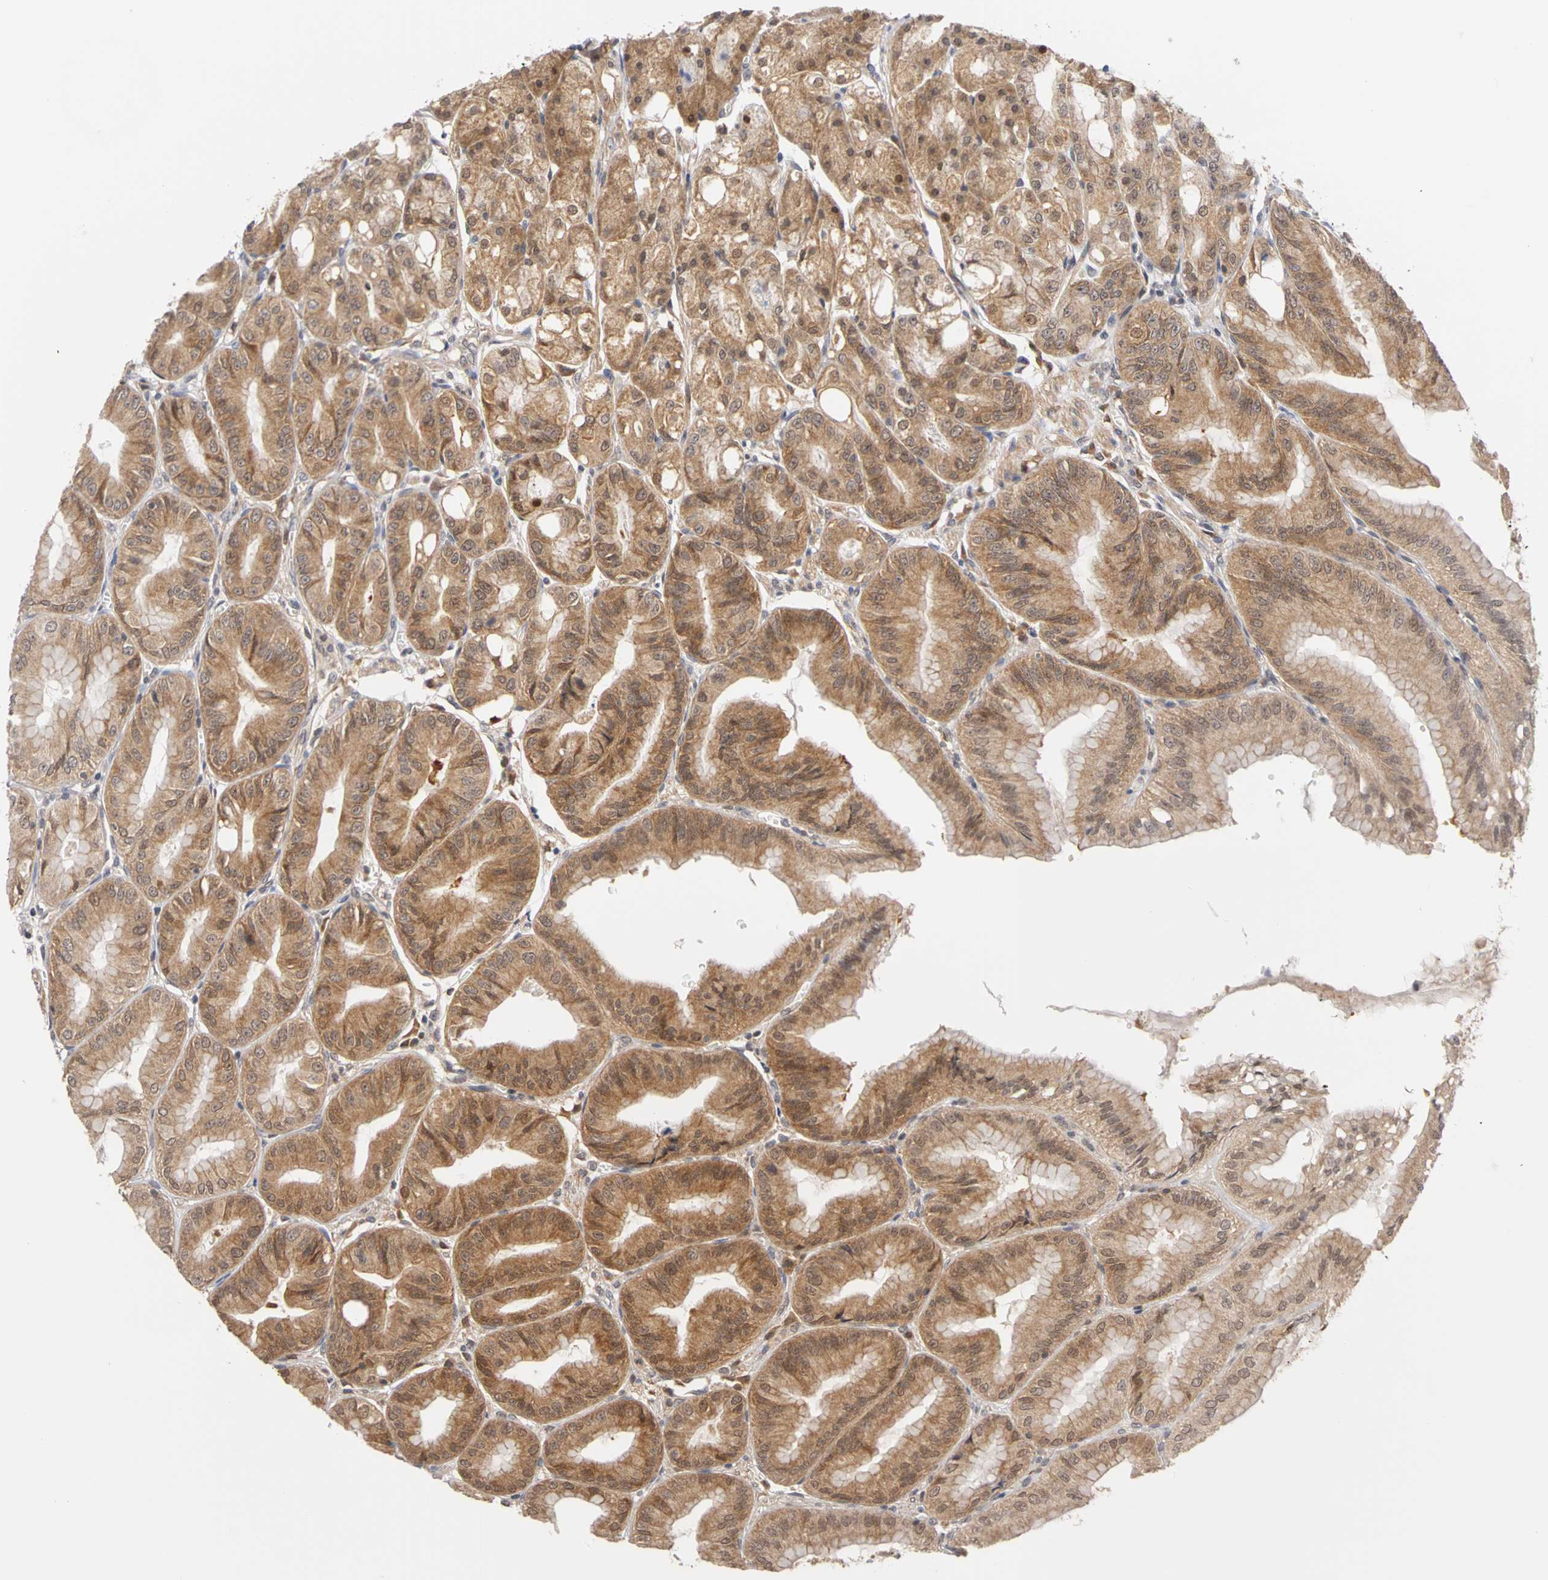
{"staining": {"intensity": "moderate", "quantity": "25%-75%", "location": "cytoplasmic/membranous,nuclear"}, "tissue": "stomach", "cell_type": "Glandular cells", "image_type": "normal", "snomed": [{"axis": "morphology", "description": "Normal tissue, NOS"}, {"axis": "topography", "description": "Stomach, lower"}], "caption": "High-power microscopy captured an IHC micrograph of normal stomach, revealing moderate cytoplasmic/membranous,nuclear positivity in about 25%-75% of glandular cells. Using DAB (3,3'-diaminobenzidine) (brown) and hematoxylin (blue) stains, captured at high magnification using brightfield microscopy.", "gene": "UBE2M", "patient": {"sex": "male", "age": 71}}